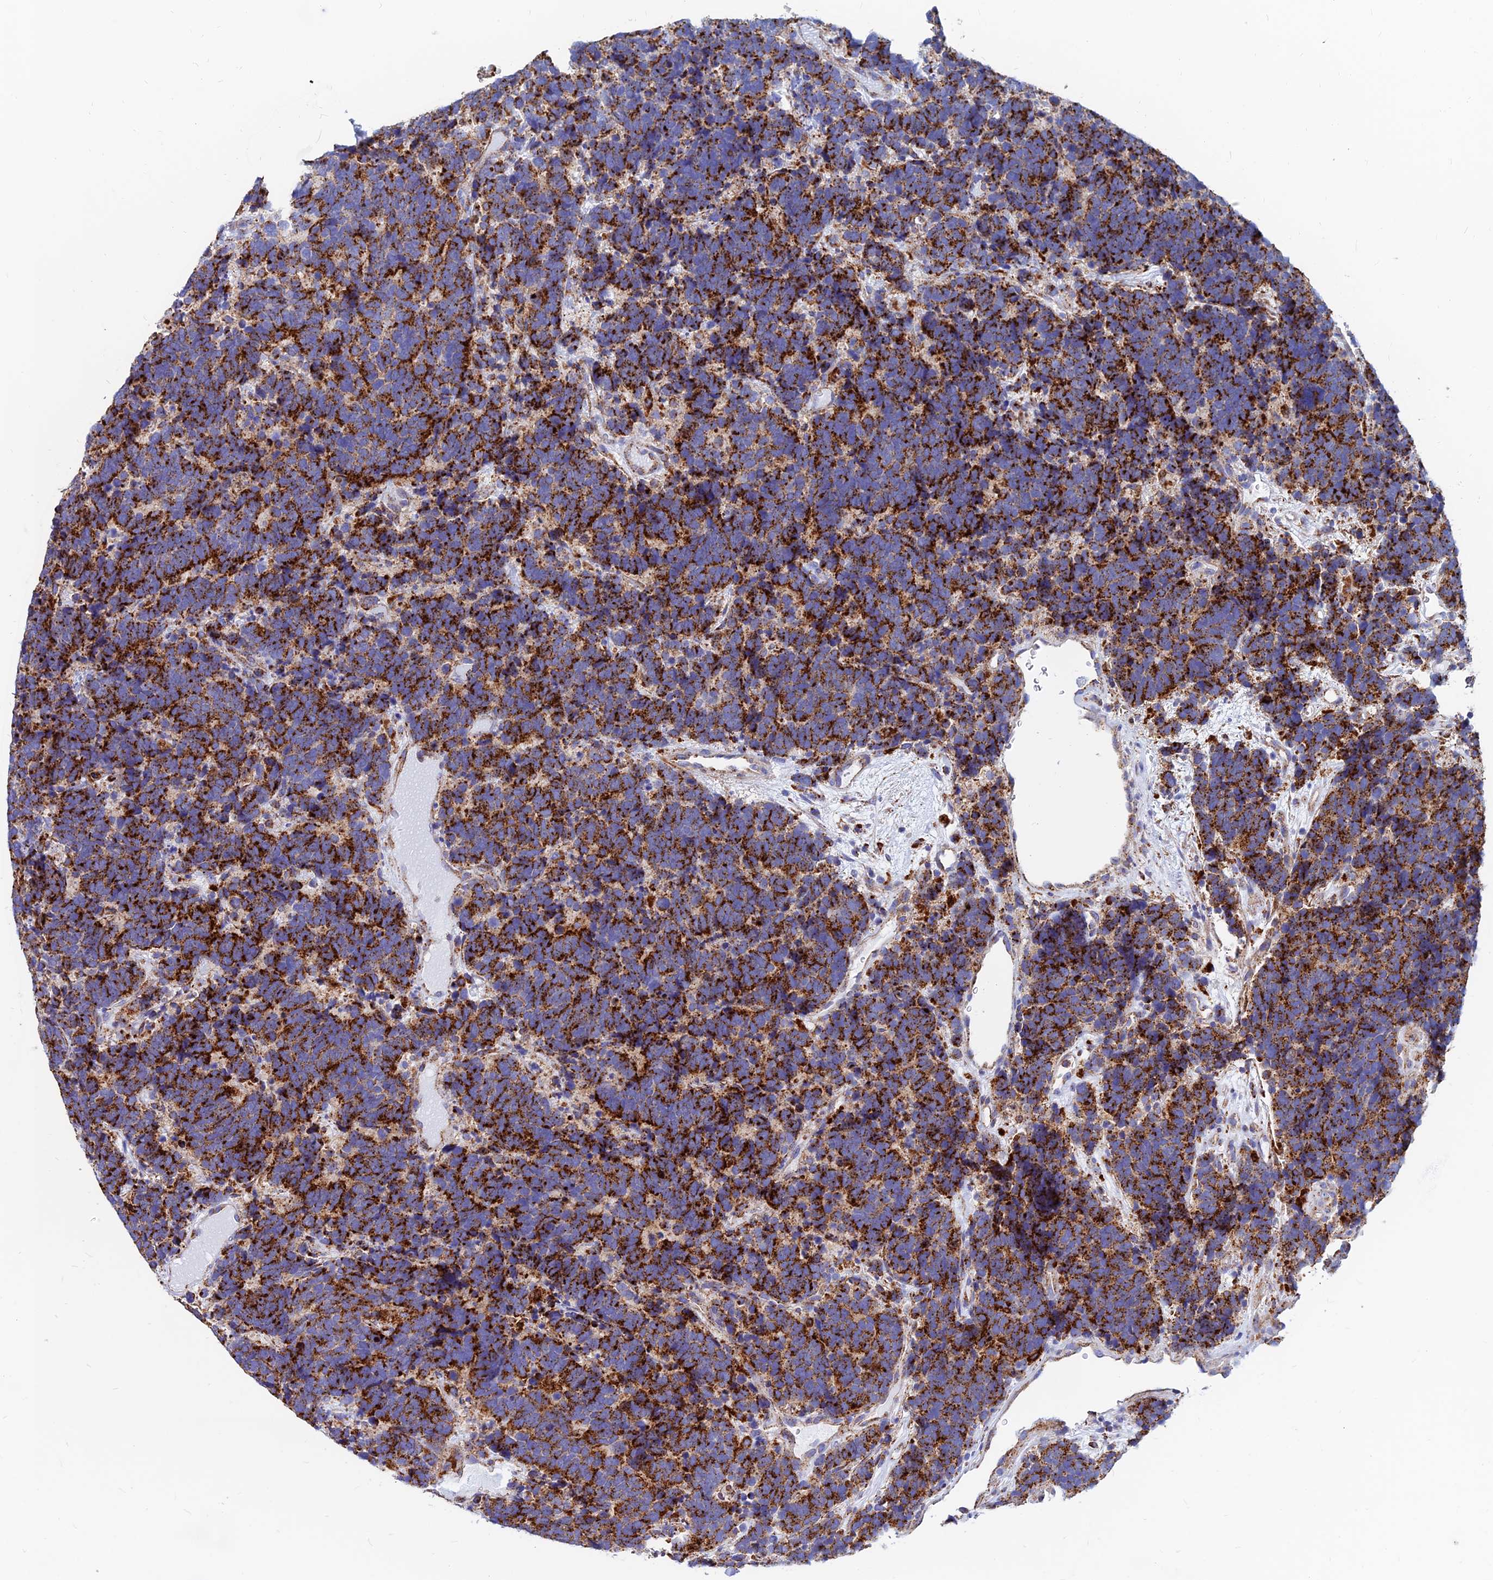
{"staining": {"intensity": "strong", "quantity": ">75%", "location": "cytoplasmic/membranous"}, "tissue": "carcinoid", "cell_type": "Tumor cells", "image_type": "cancer", "snomed": [{"axis": "morphology", "description": "Carcinoma, NOS"}, {"axis": "morphology", "description": "Carcinoid, malignant, NOS"}, {"axis": "topography", "description": "Urinary bladder"}], "caption": "Carcinoid was stained to show a protein in brown. There is high levels of strong cytoplasmic/membranous positivity in about >75% of tumor cells.", "gene": "SPNS1", "patient": {"sex": "male", "age": 57}}